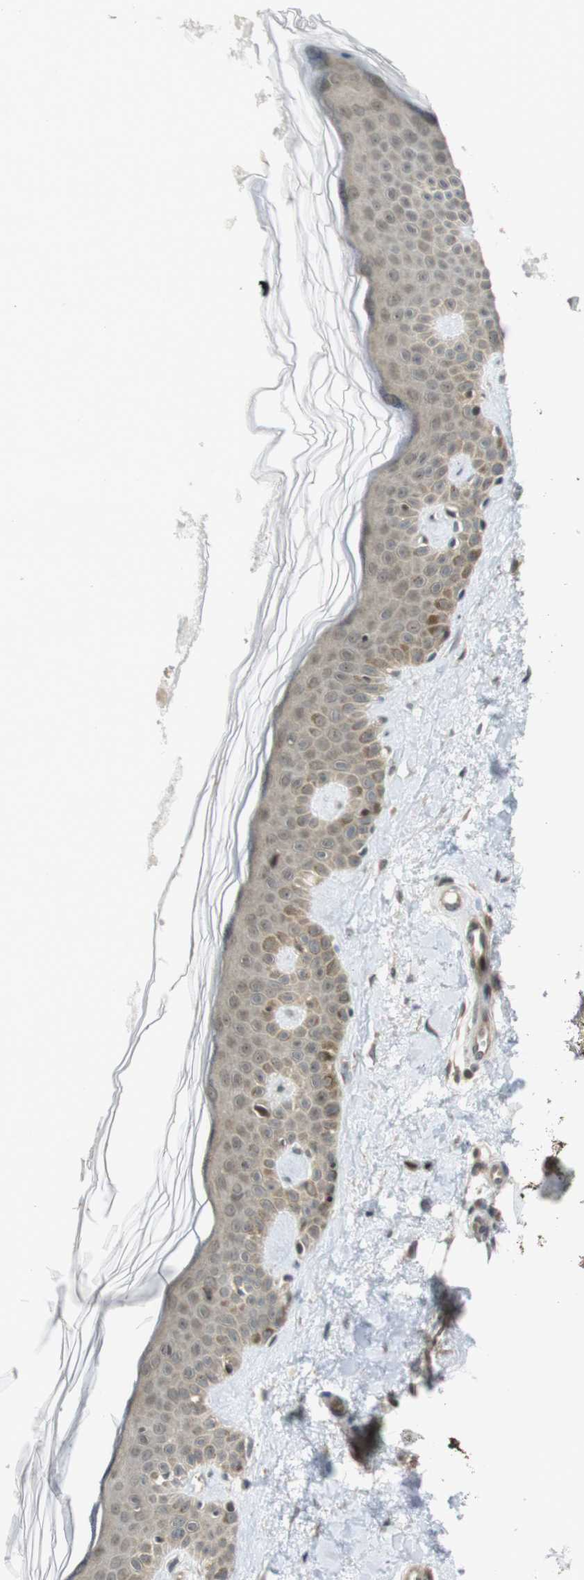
{"staining": {"intensity": "weak", "quantity": ">75%", "location": "cytoplasmic/membranous"}, "tissue": "skin", "cell_type": "Fibroblasts", "image_type": "normal", "snomed": [{"axis": "morphology", "description": "Normal tissue, NOS"}, {"axis": "topography", "description": "Skin"}], "caption": "Immunohistochemistry (IHC) of normal human skin displays low levels of weak cytoplasmic/membranous expression in about >75% of fibroblasts. (IHC, brightfield microscopy, high magnification).", "gene": "CC2D1A", "patient": {"sex": "male", "age": 67}}